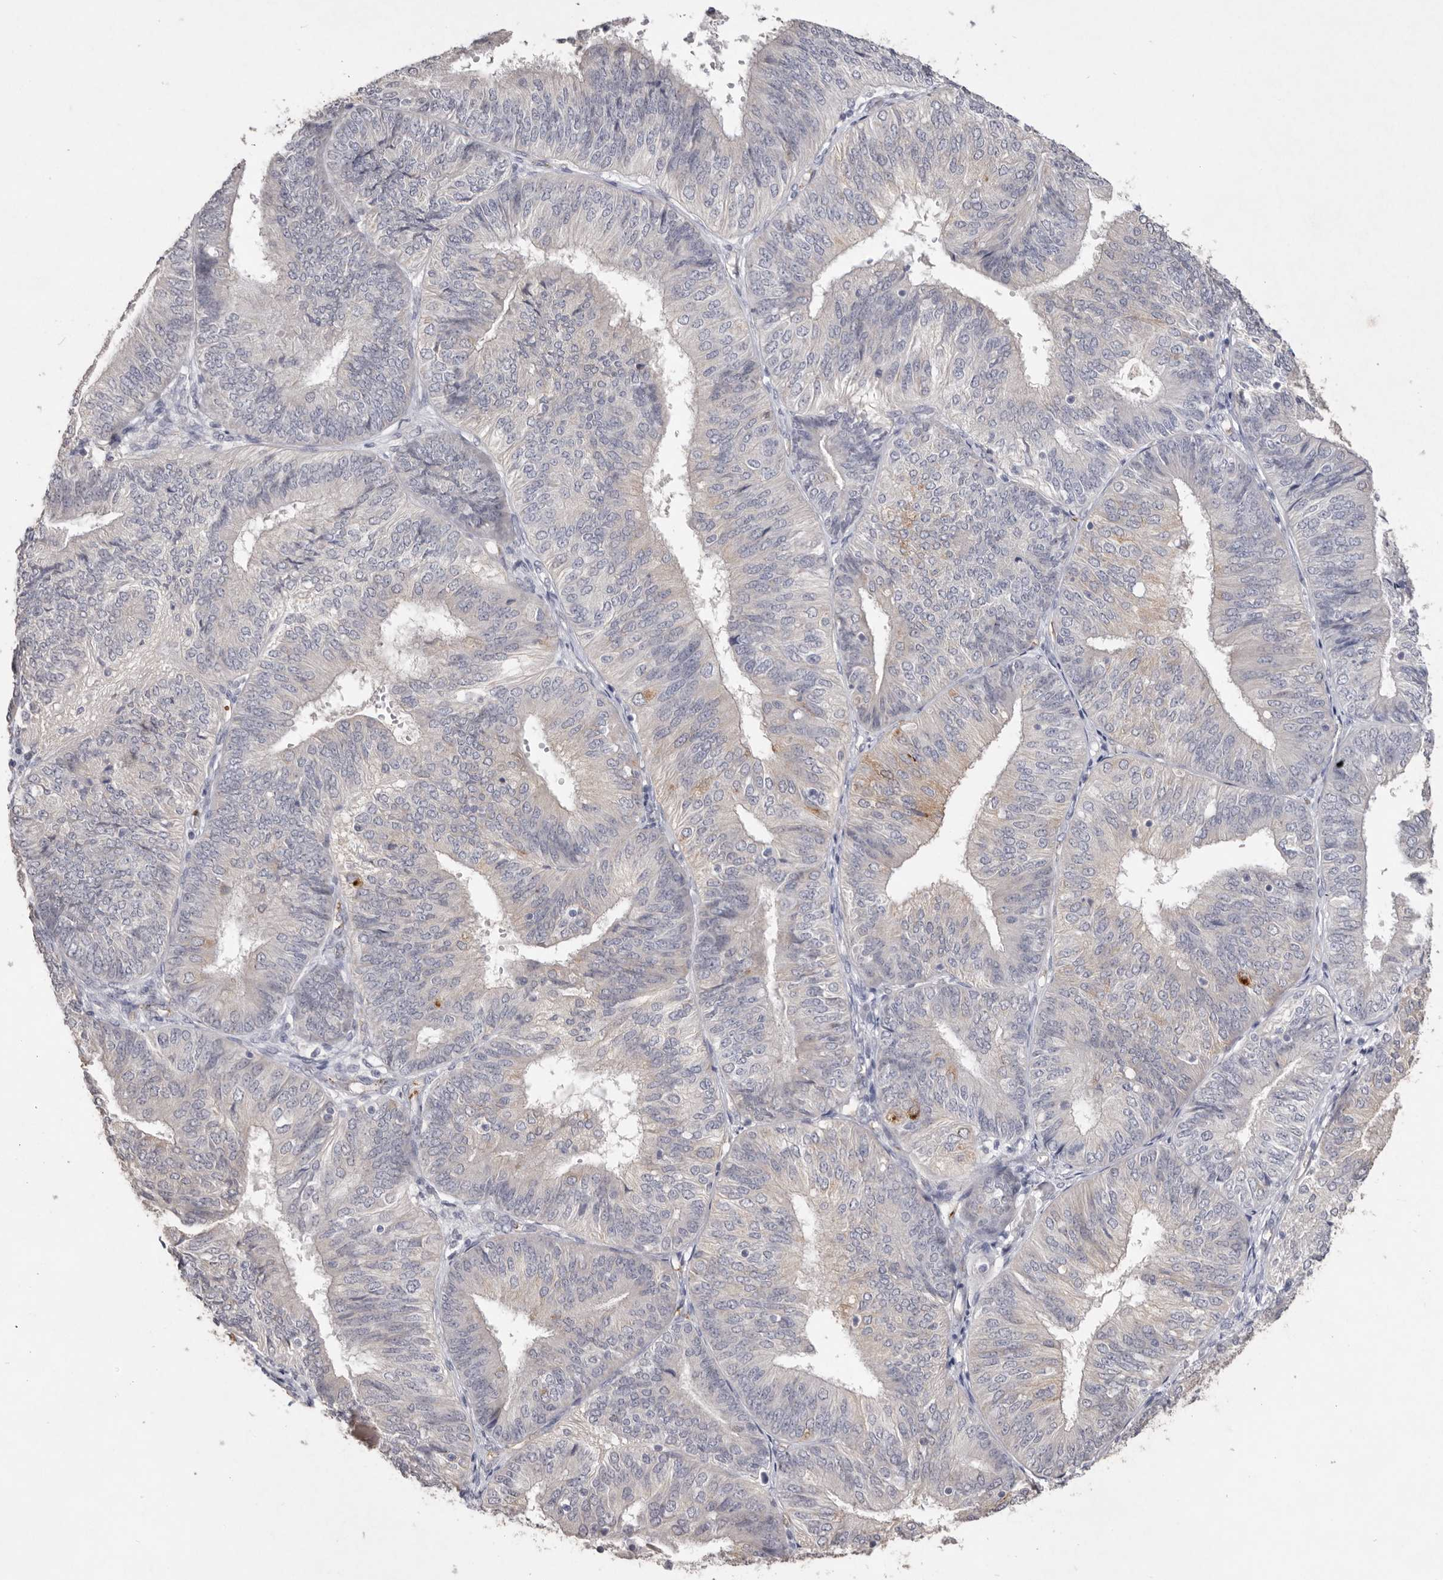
{"staining": {"intensity": "negative", "quantity": "none", "location": "none"}, "tissue": "endometrial cancer", "cell_type": "Tumor cells", "image_type": "cancer", "snomed": [{"axis": "morphology", "description": "Adenocarcinoma, NOS"}, {"axis": "topography", "description": "Endometrium"}], "caption": "This is an IHC photomicrograph of human endometrial adenocarcinoma. There is no positivity in tumor cells.", "gene": "ZYG11B", "patient": {"sex": "female", "age": 58}}